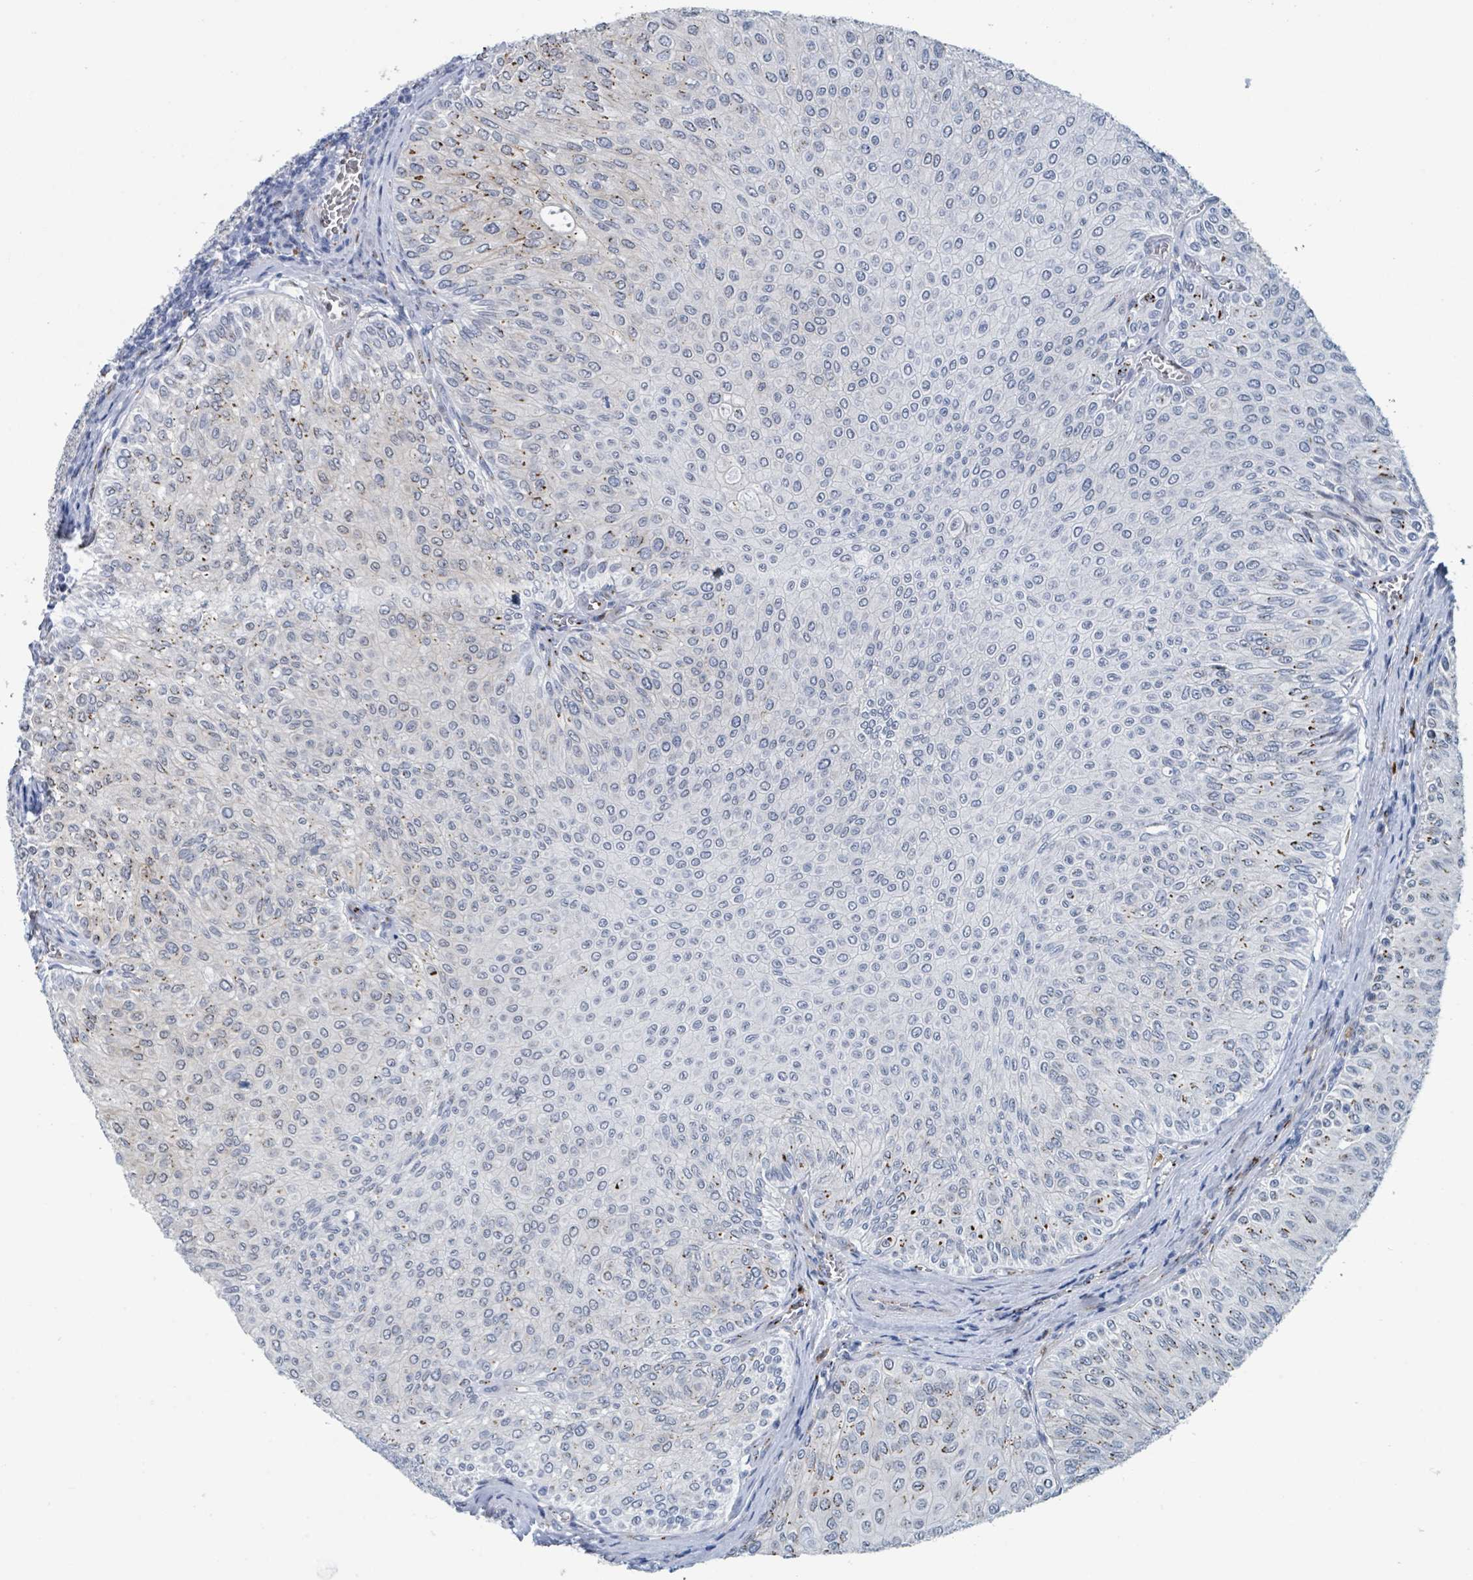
{"staining": {"intensity": "moderate", "quantity": "25%-75%", "location": "cytoplasmic/membranous"}, "tissue": "urothelial cancer", "cell_type": "Tumor cells", "image_type": "cancer", "snomed": [{"axis": "morphology", "description": "Urothelial carcinoma, NOS"}, {"axis": "topography", "description": "Urinary bladder"}], "caption": "Moderate cytoplasmic/membranous staining for a protein is appreciated in approximately 25%-75% of tumor cells of transitional cell carcinoma using immunohistochemistry.", "gene": "DCAF5", "patient": {"sex": "male", "age": 59}}